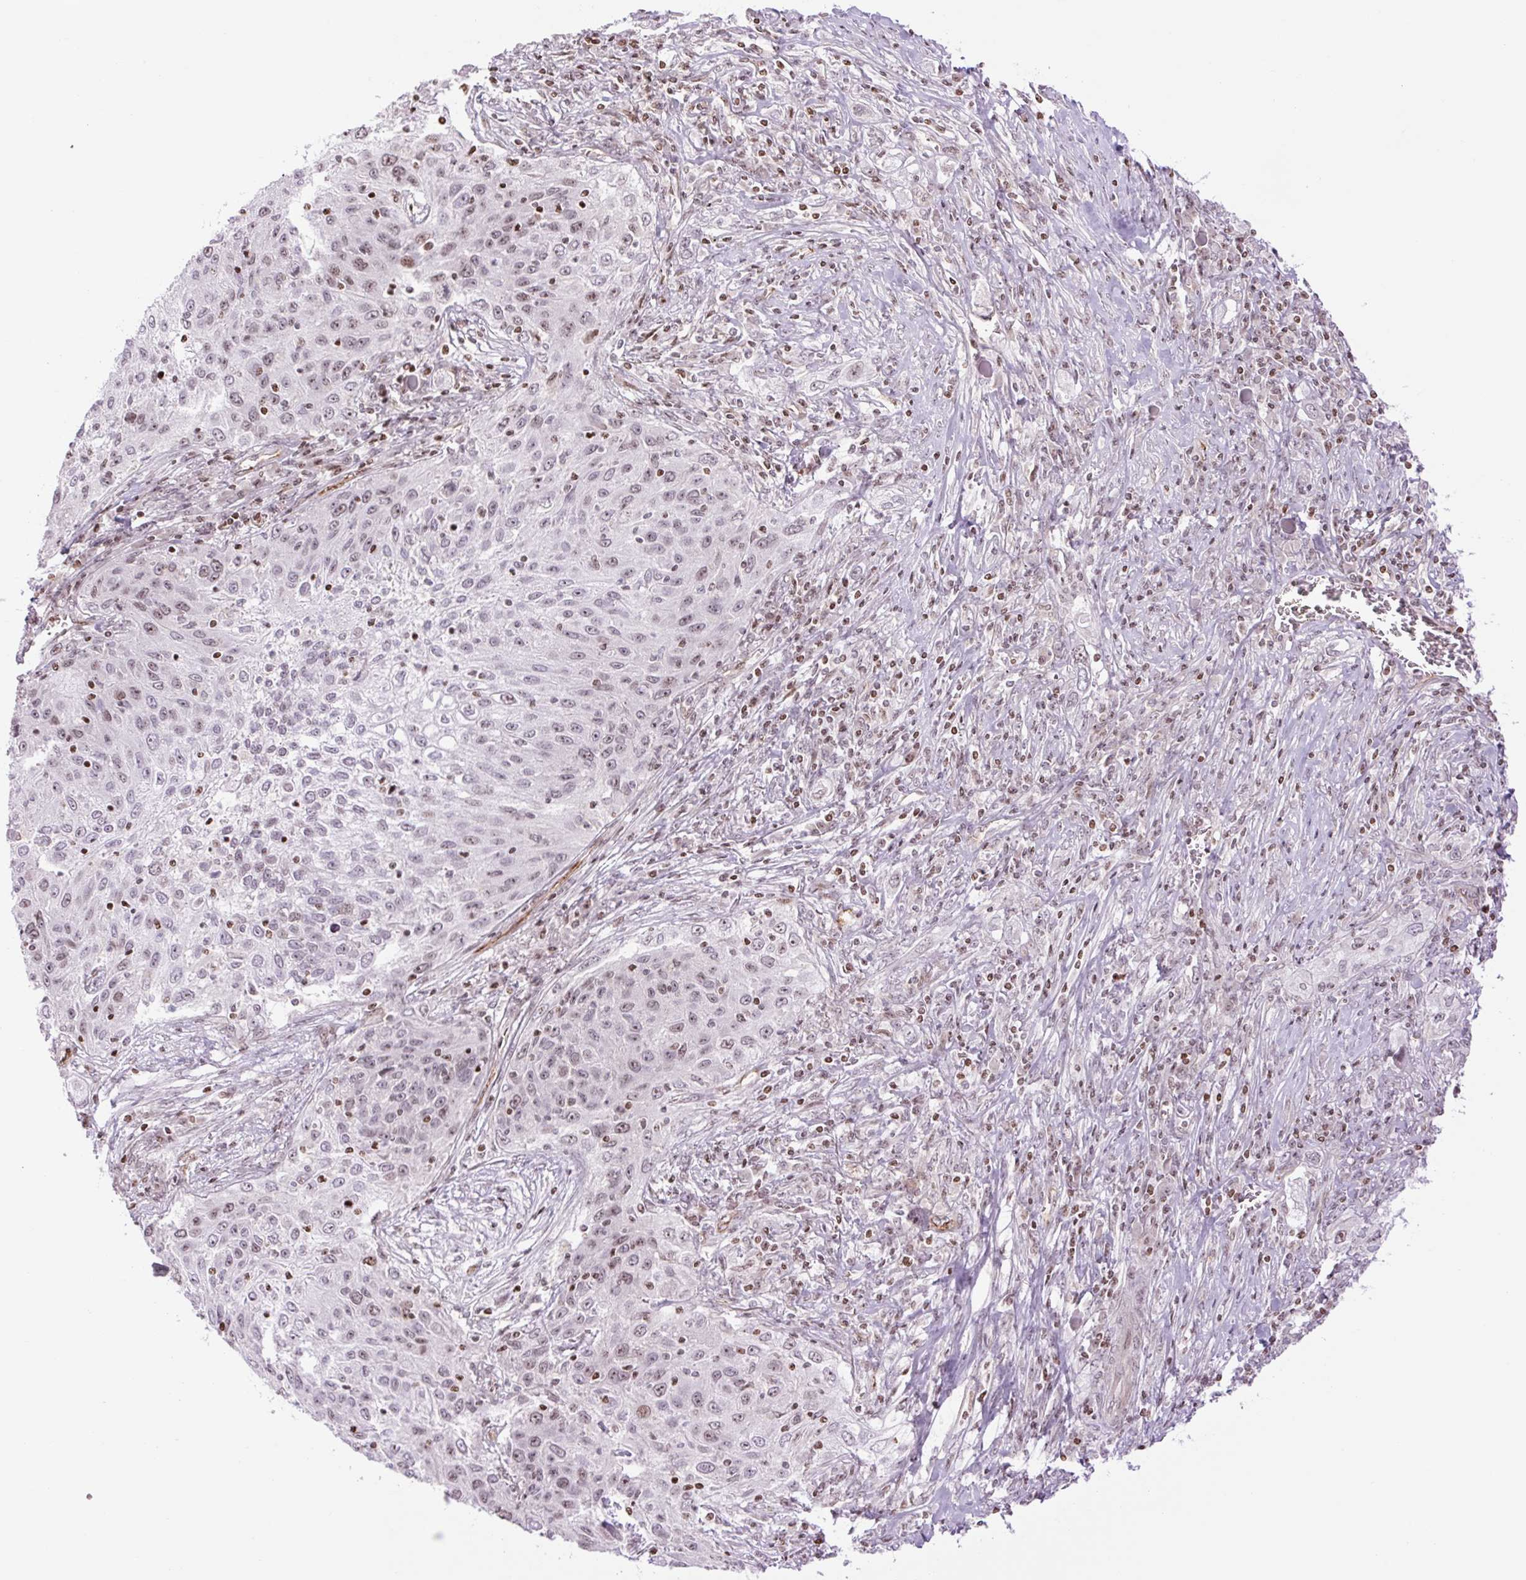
{"staining": {"intensity": "weak", "quantity": ">75%", "location": "nuclear"}, "tissue": "lung cancer", "cell_type": "Tumor cells", "image_type": "cancer", "snomed": [{"axis": "morphology", "description": "Squamous cell carcinoma, NOS"}, {"axis": "topography", "description": "Lung"}], "caption": "The histopathology image demonstrates immunohistochemical staining of squamous cell carcinoma (lung). There is weak nuclear staining is appreciated in about >75% of tumor cells.", "gene": "ZNF417", "patient": {"sex": "female", "age": 69}}